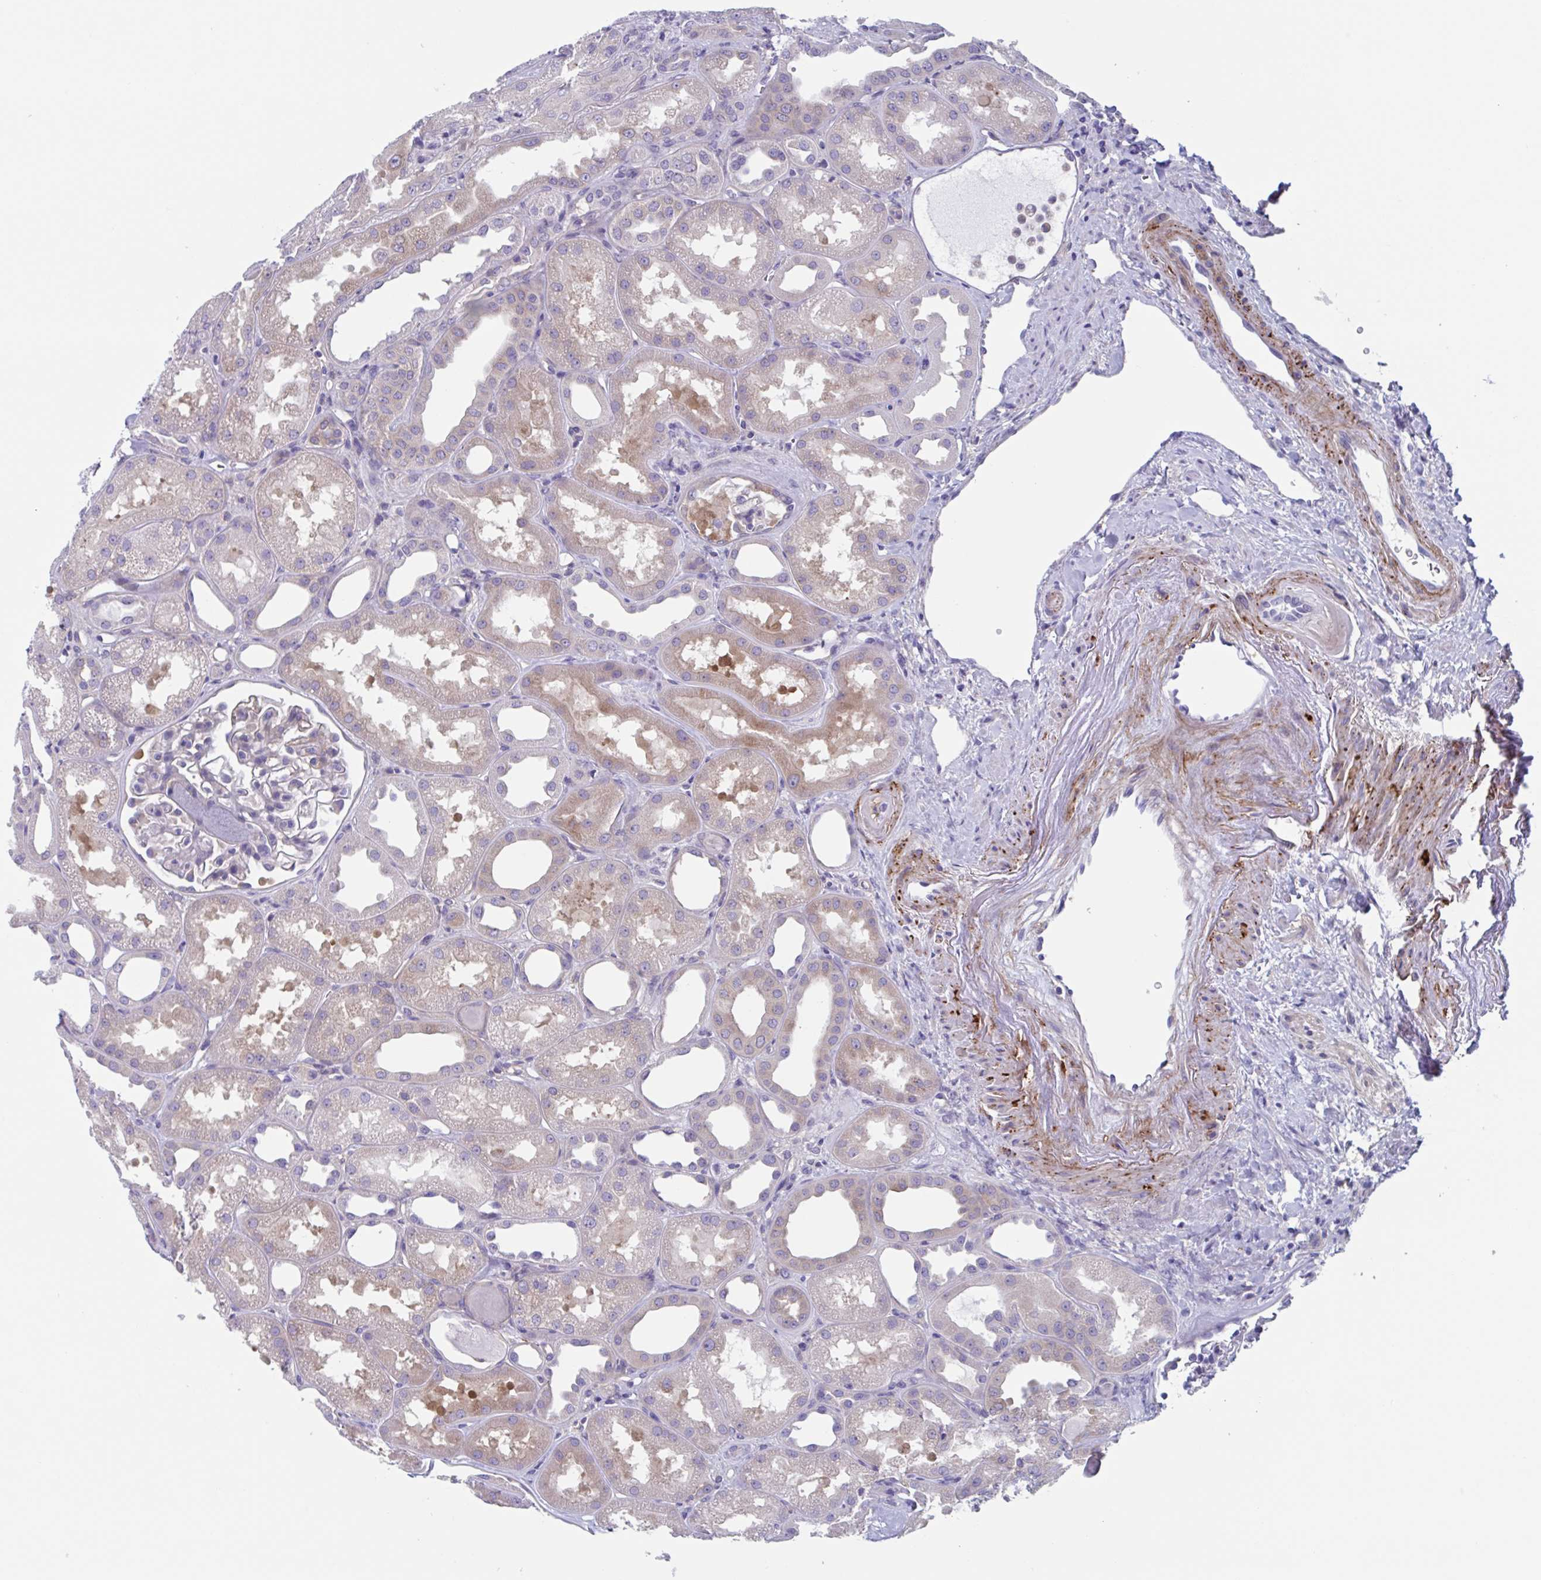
{"staining": {"intensity": "negative", "quantity": "none", "location": "none"}, "tissue": "kidney", "cell_type": "Cells in glomeruli", "image_type": "normal", "snomed": [{"axis": "morphology", "description": "Normal tissue, NOS"}, {"axis": "topography", "description": "Kidney"}], "caption": "IHC image of benign kidney: human kidney stained with DAB (3,3'-diaminobenzidine) displays no significant protein staining in cells in glomeruli.", "gene": "LPIN3", "patient": {"sex": "male", "age": 61}}